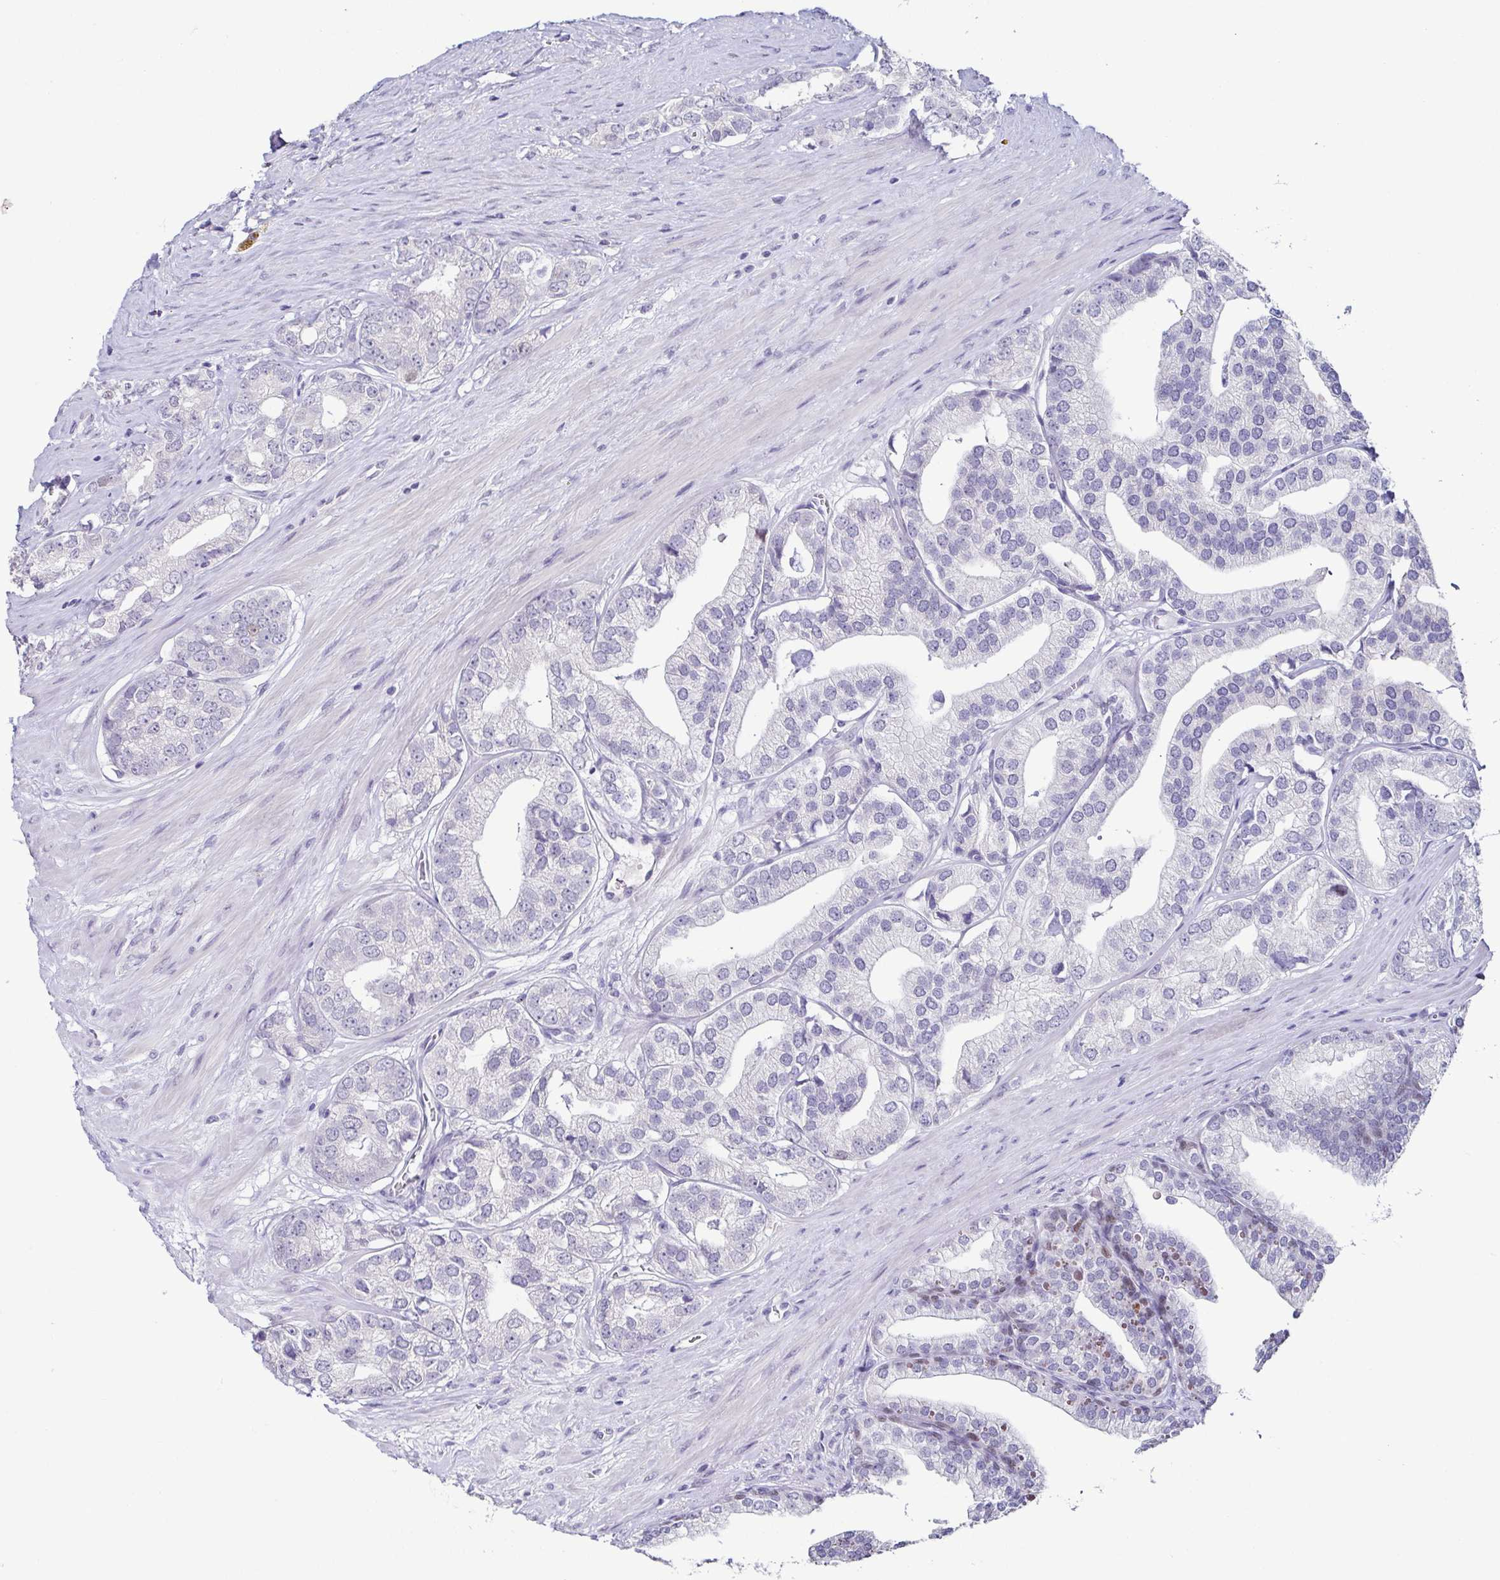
{"staining": {"intensity": "negative", "quantity": "none", "location": "none"}, "tissue": "prostate cancer", "cell_type": "Tumor cells", "image_type": "cancer", "snomed": [{"axis": "morphology", "description": "Adenocarcinoma, High grade"}, {"axis": "topography", "description": "Prostate"}], "caption": "Immunohistochemistry (IHC) photomicrograph of human high-grade adenocarcinoma (prostate) stained for a protein (brown), which demonstrates no expression in tumor cells.", "gene": "TP73", "patient": {"sex": "male", "age": 58}}